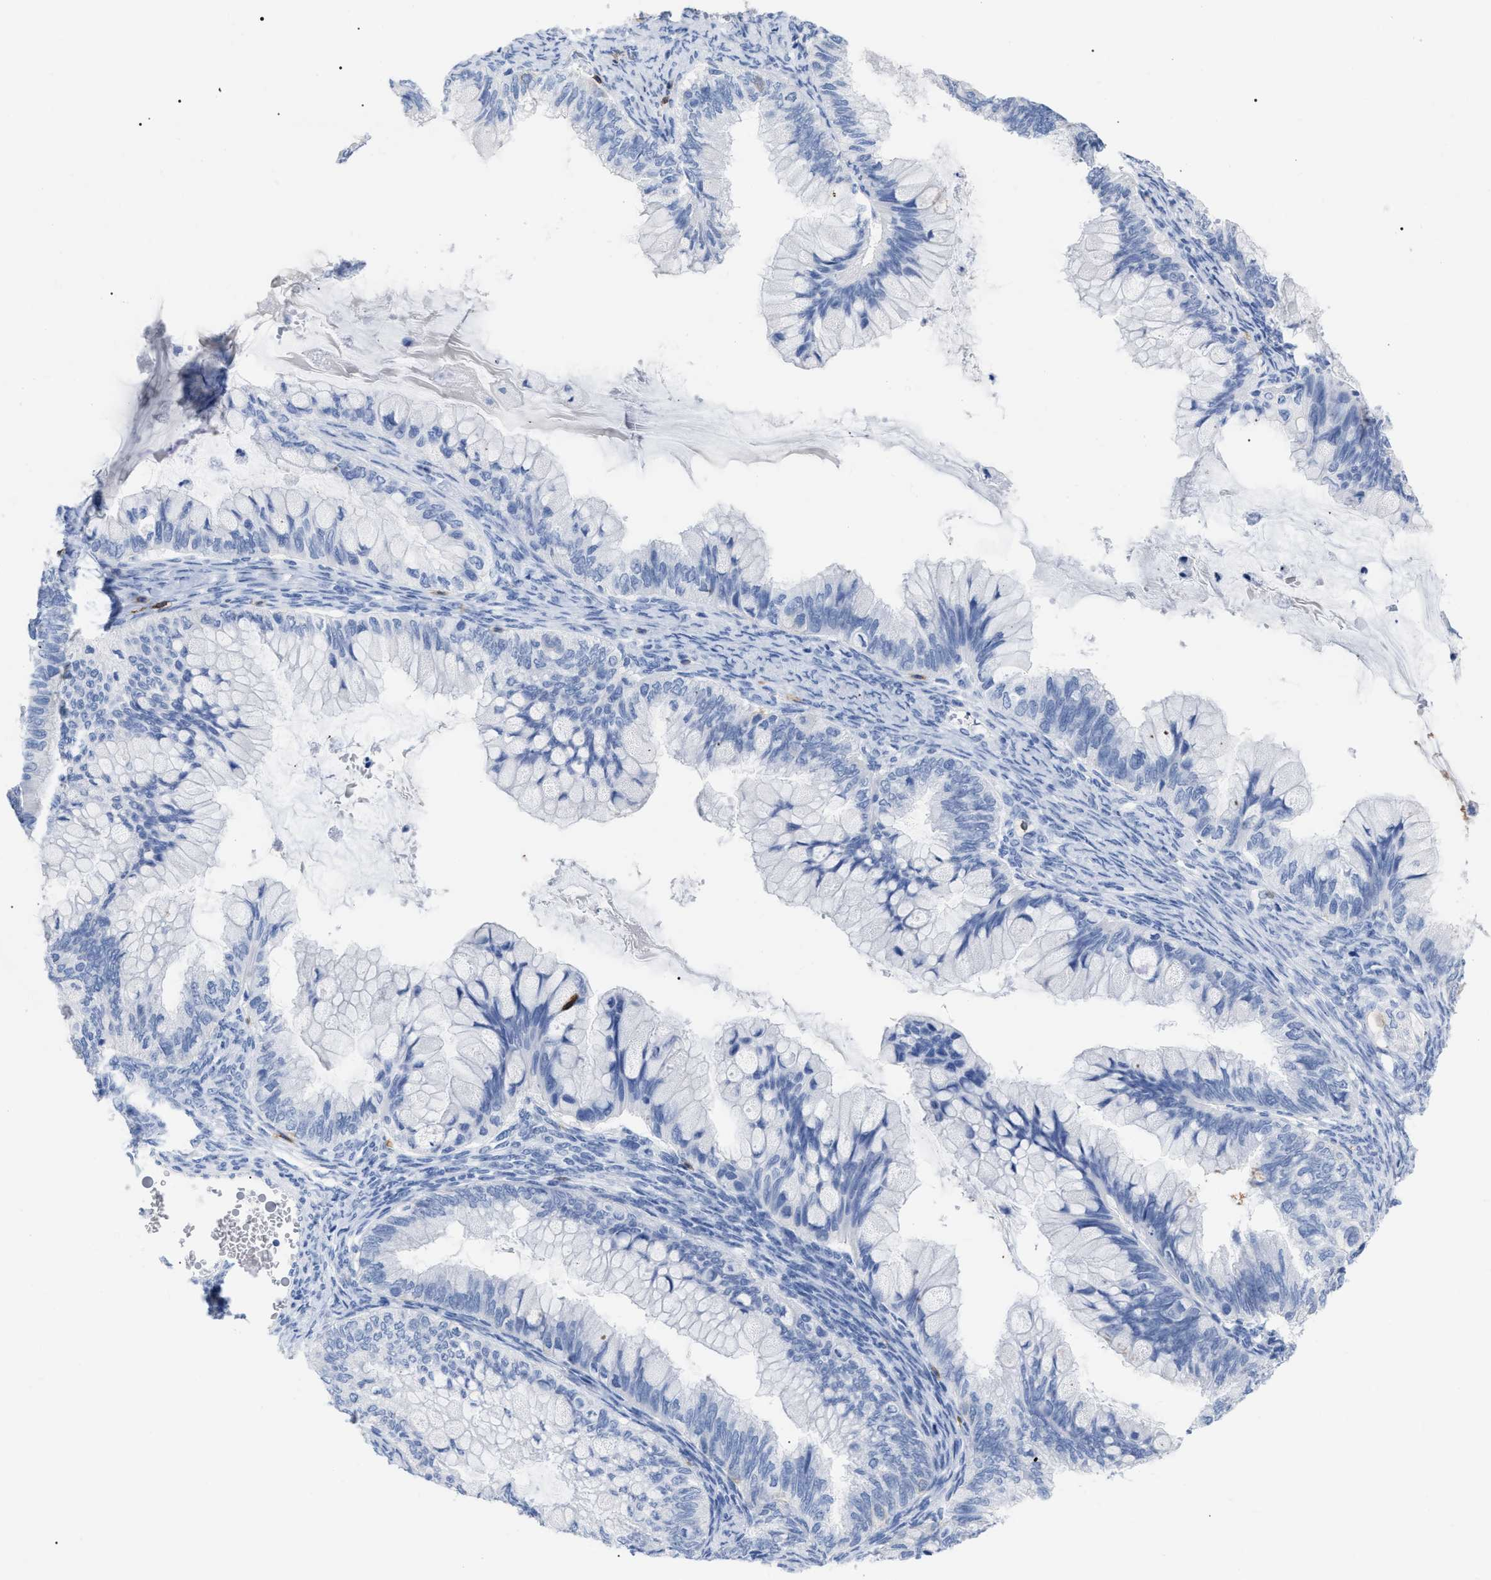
{"staining": {"intensity": "negative", "quantity": "none", "location": "none"}, "tissue": "ovarian cancer", "cell_type": "Tumor cells", "image_type": "cancer", "snomed": [{"axis": "morphology", "description": "Cystadenocarcinoma, mucinous, NOS"}, {"axis": "topography", "description": "Ovary"}], "caption": "Immunohistochemistry photomicrograph of ovarian mucinous cystadenocarcinoma stained for a protein (brown), which reveals no expression in tumor cells.", "gene": "CD5", "patient": {"sex": "female", "age": 80}}